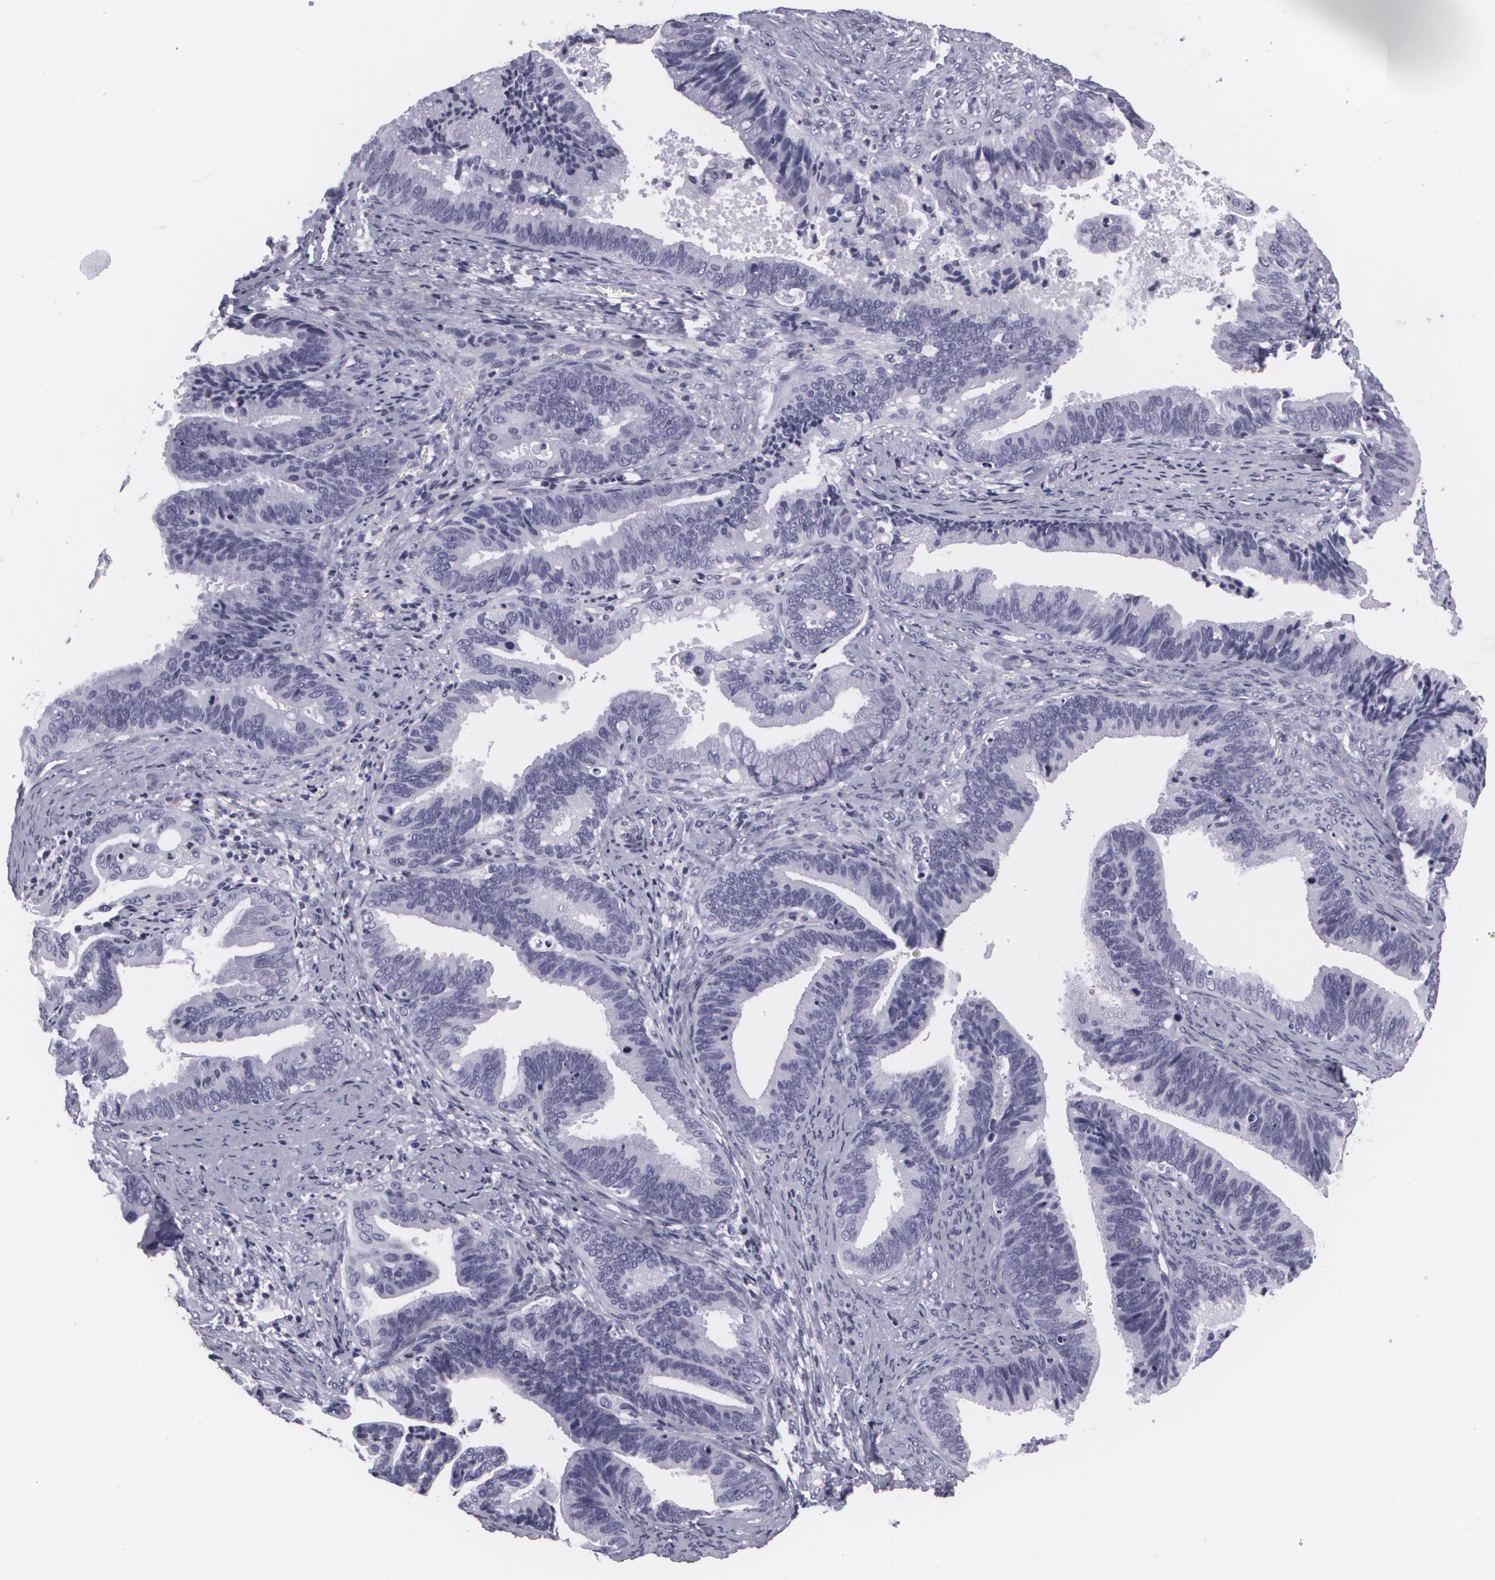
{"staining": {"intensity": "negative", "quantity": "none", "location": "none"}, "tissue": "cervical cancer", "cell_type": "Tumor cells", "image_type": "cancer", "snomed": [{"axis": "morphology", "description": "Adenocarcinoma, NOS"}, {"axis": "topography", "description": "Cervix"}], "caption": "High magnification brightfield microscopy of cervical adenocarcinoma stained with DAB (3,3'-diaminobenzidine) (brown) and counterstained with hematoxylin (blue): tumor cells show no significant expression.", "gene": "MAP2", "patient": {"sex": "female", "age": 47}}